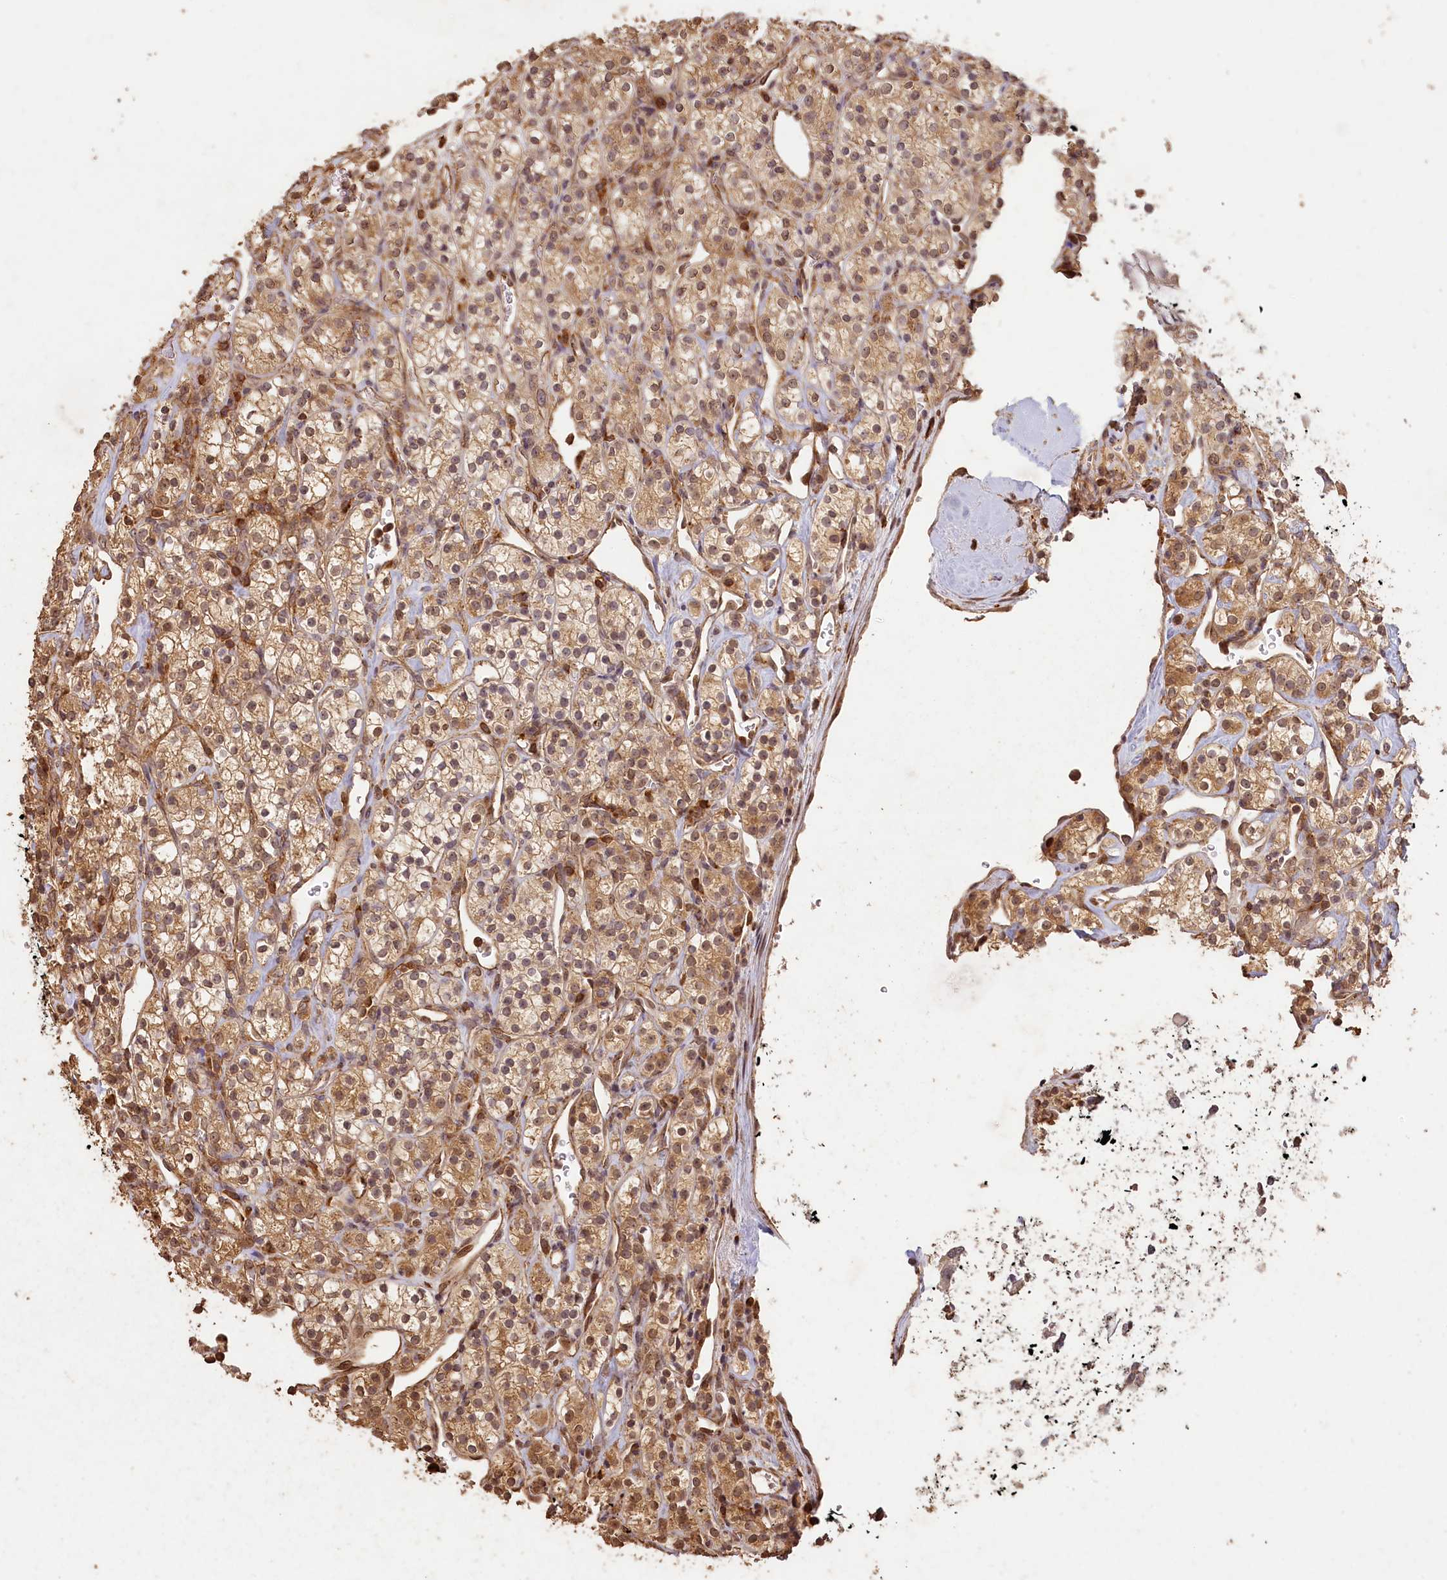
{"staining": {"intensity": "moderate", "quantity": ">75%", "location": "cytoplasmic/membranous,nuclear"}, "tissue": "renal cancer", "cell_type": "Tumor cells", "image_type": "cancer", "snomed": [{"axis": "morphology", "description": "Adenocarcinoma, NOS"}, {"axis": "topography", "description": "Kidney"}], "caption": "Renal cancer (adenocarcinoma) stained with DAB (3,3'-diaminobenzidine) IHC displays medium levels of moderate cytoplasmic/membranous and nuclear positivity in approximately >75% of tumor cells.", "gene": "MADD", "patient": {"sex": "male", "age": 77}}